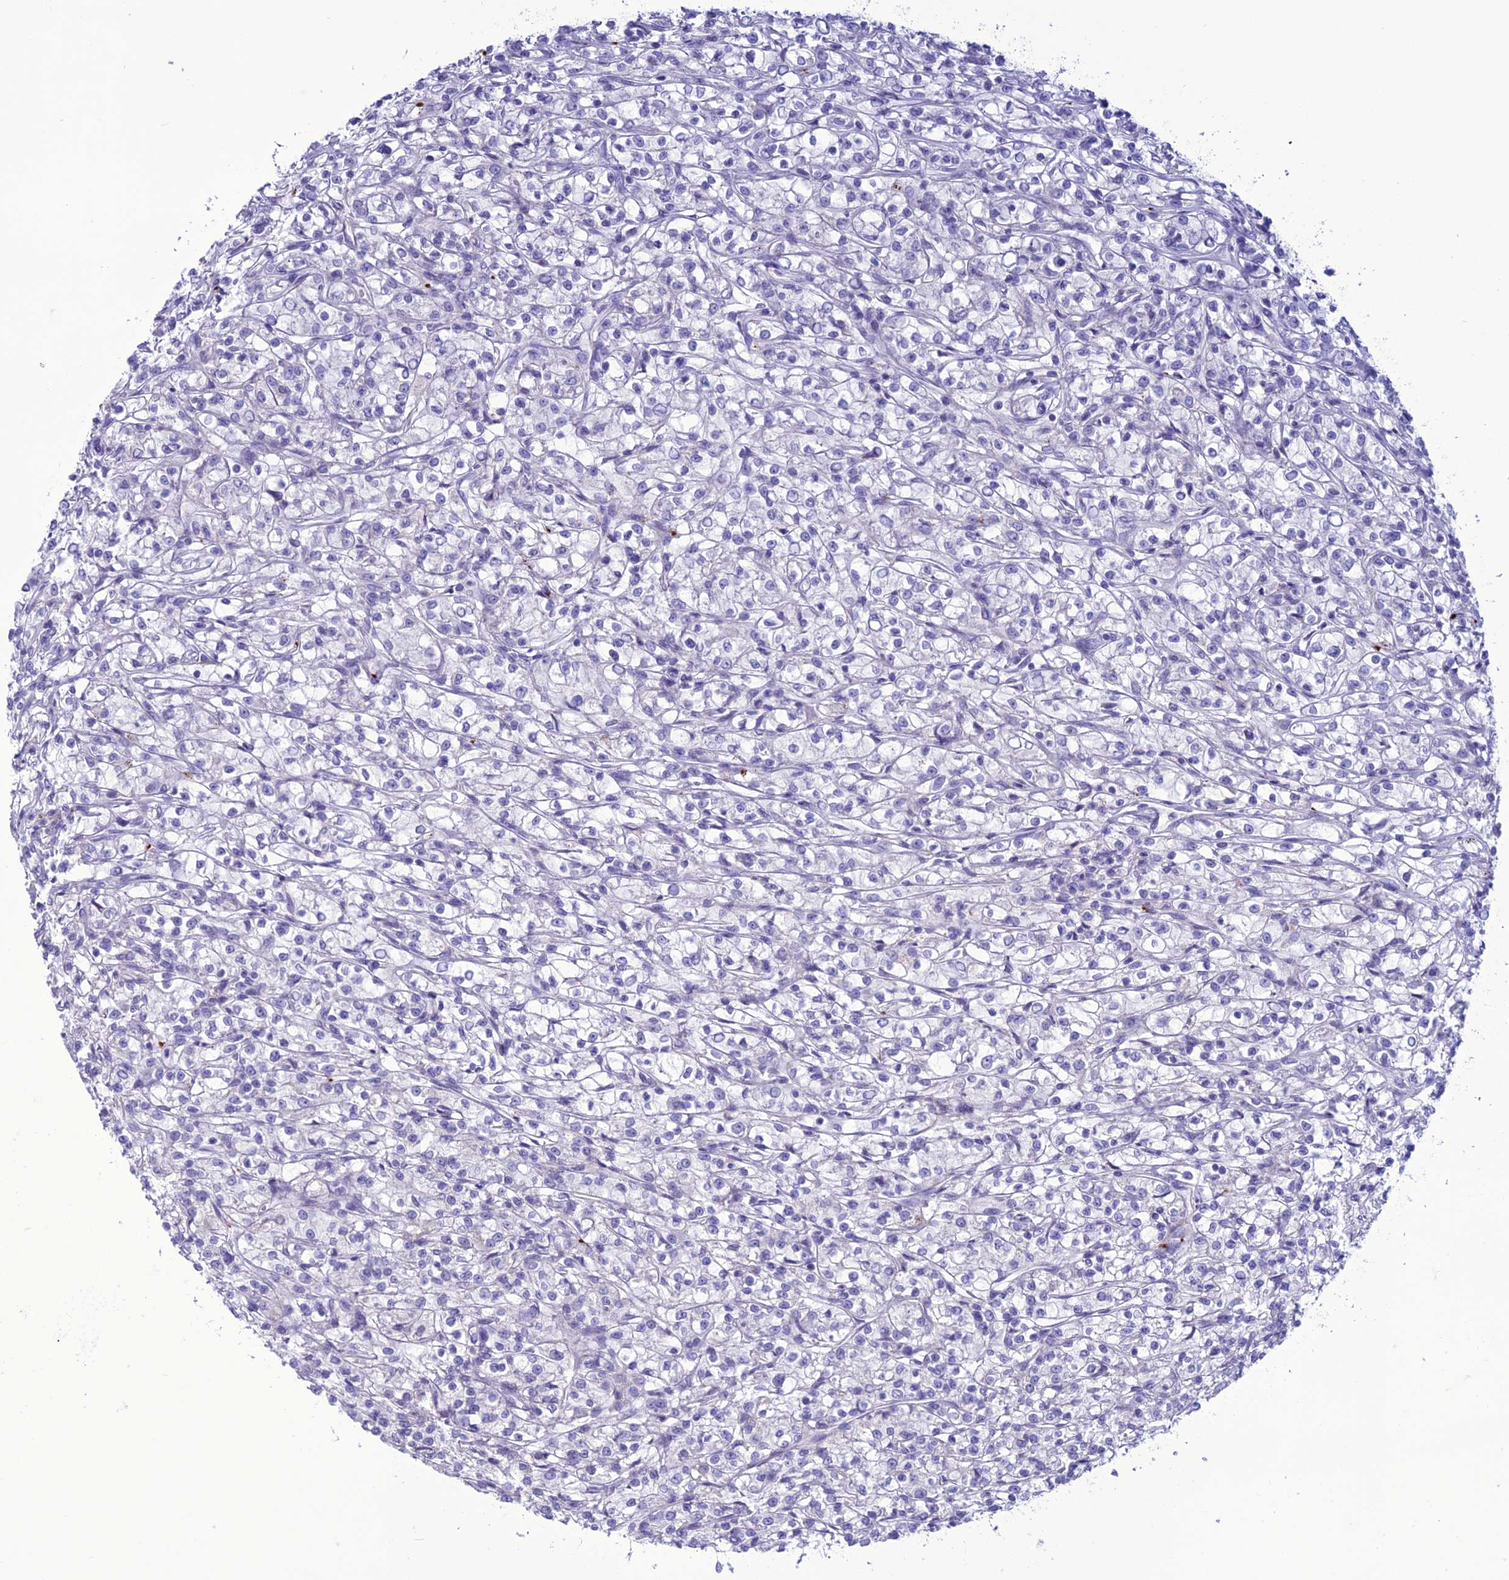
{"staining": {"intensity": "negative", "quantity": "none", "location": "none"}, "tissue": "renal cancer", "cell_type": "Tumor cells", "image_type": "cancer", "snomed": [{"axis": "morphology", "description": "Adenocarcinoma, NOS"}, {"axis": "topography", "description": "Kidney"}], "caption": "Renal cancer (adenocarcinoma) was stained to show a protein in brown. There is no significant staining in tumor cells.", "gene": "C21orf140", "patient": {"sex": "female", "age": 59}}